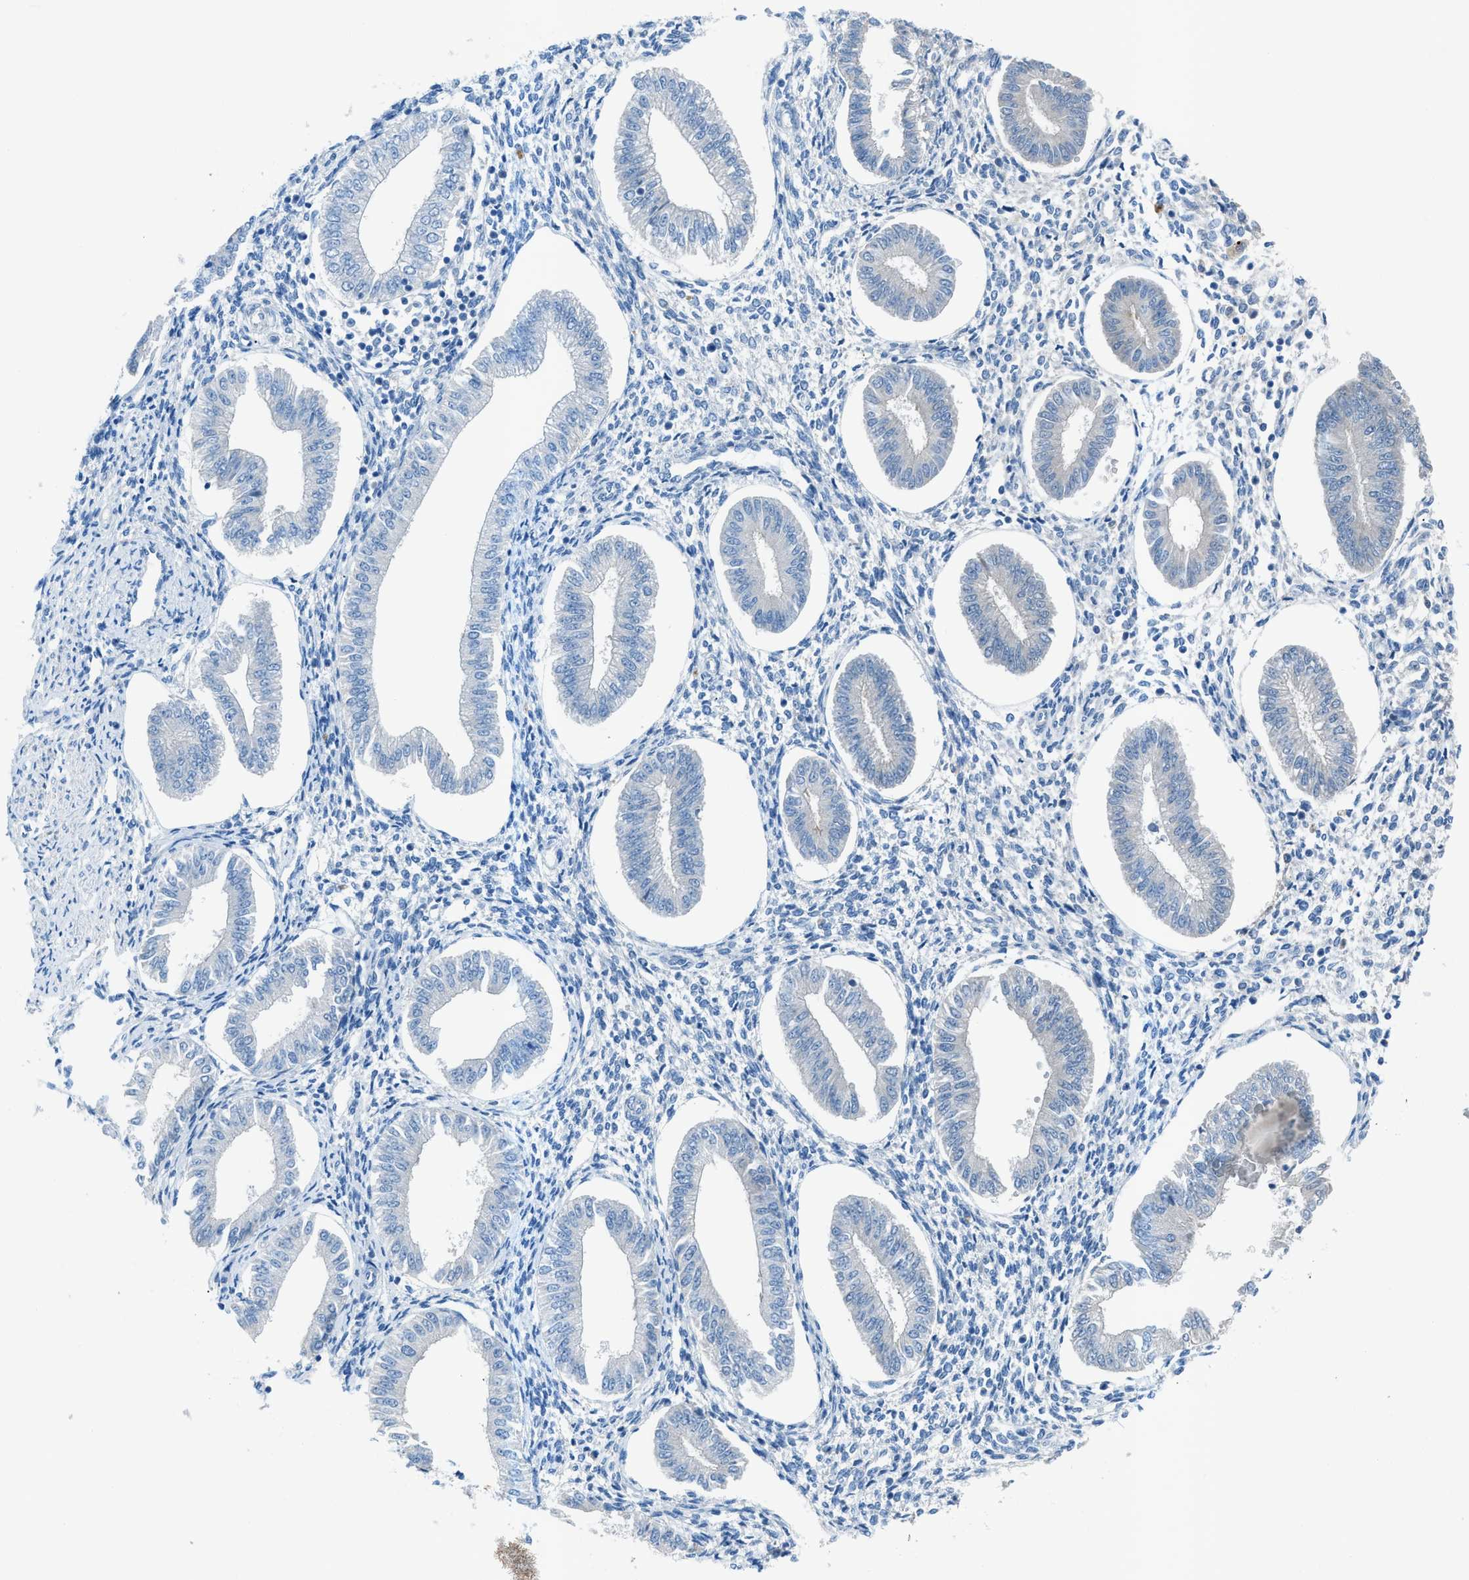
{"staining": {"intensity": "weak", "quantity": "<25%", "location": "cytoplasmic/membranous"}, "tissue": "endometrium", "cell_type": "Cells in endometrial stroma", "image_type": "normal", "snomed": [{"axis": "morphology", "description": "Normal tissue, NOS"}, {"axis": "topography", "description": "Endometrium"}], "caption": "Image shows no significant protein expression in cells in endometrial stroma of normal endometrium. (Stains: DAB (3,3'-diaminobenzidine) immunohistochemistry with hematoxylin counter stain, Microscopy: brightfield microscopy at high magnification).", "gene": "C5AR2", "patient": {"sex": "female", "age": 50}}